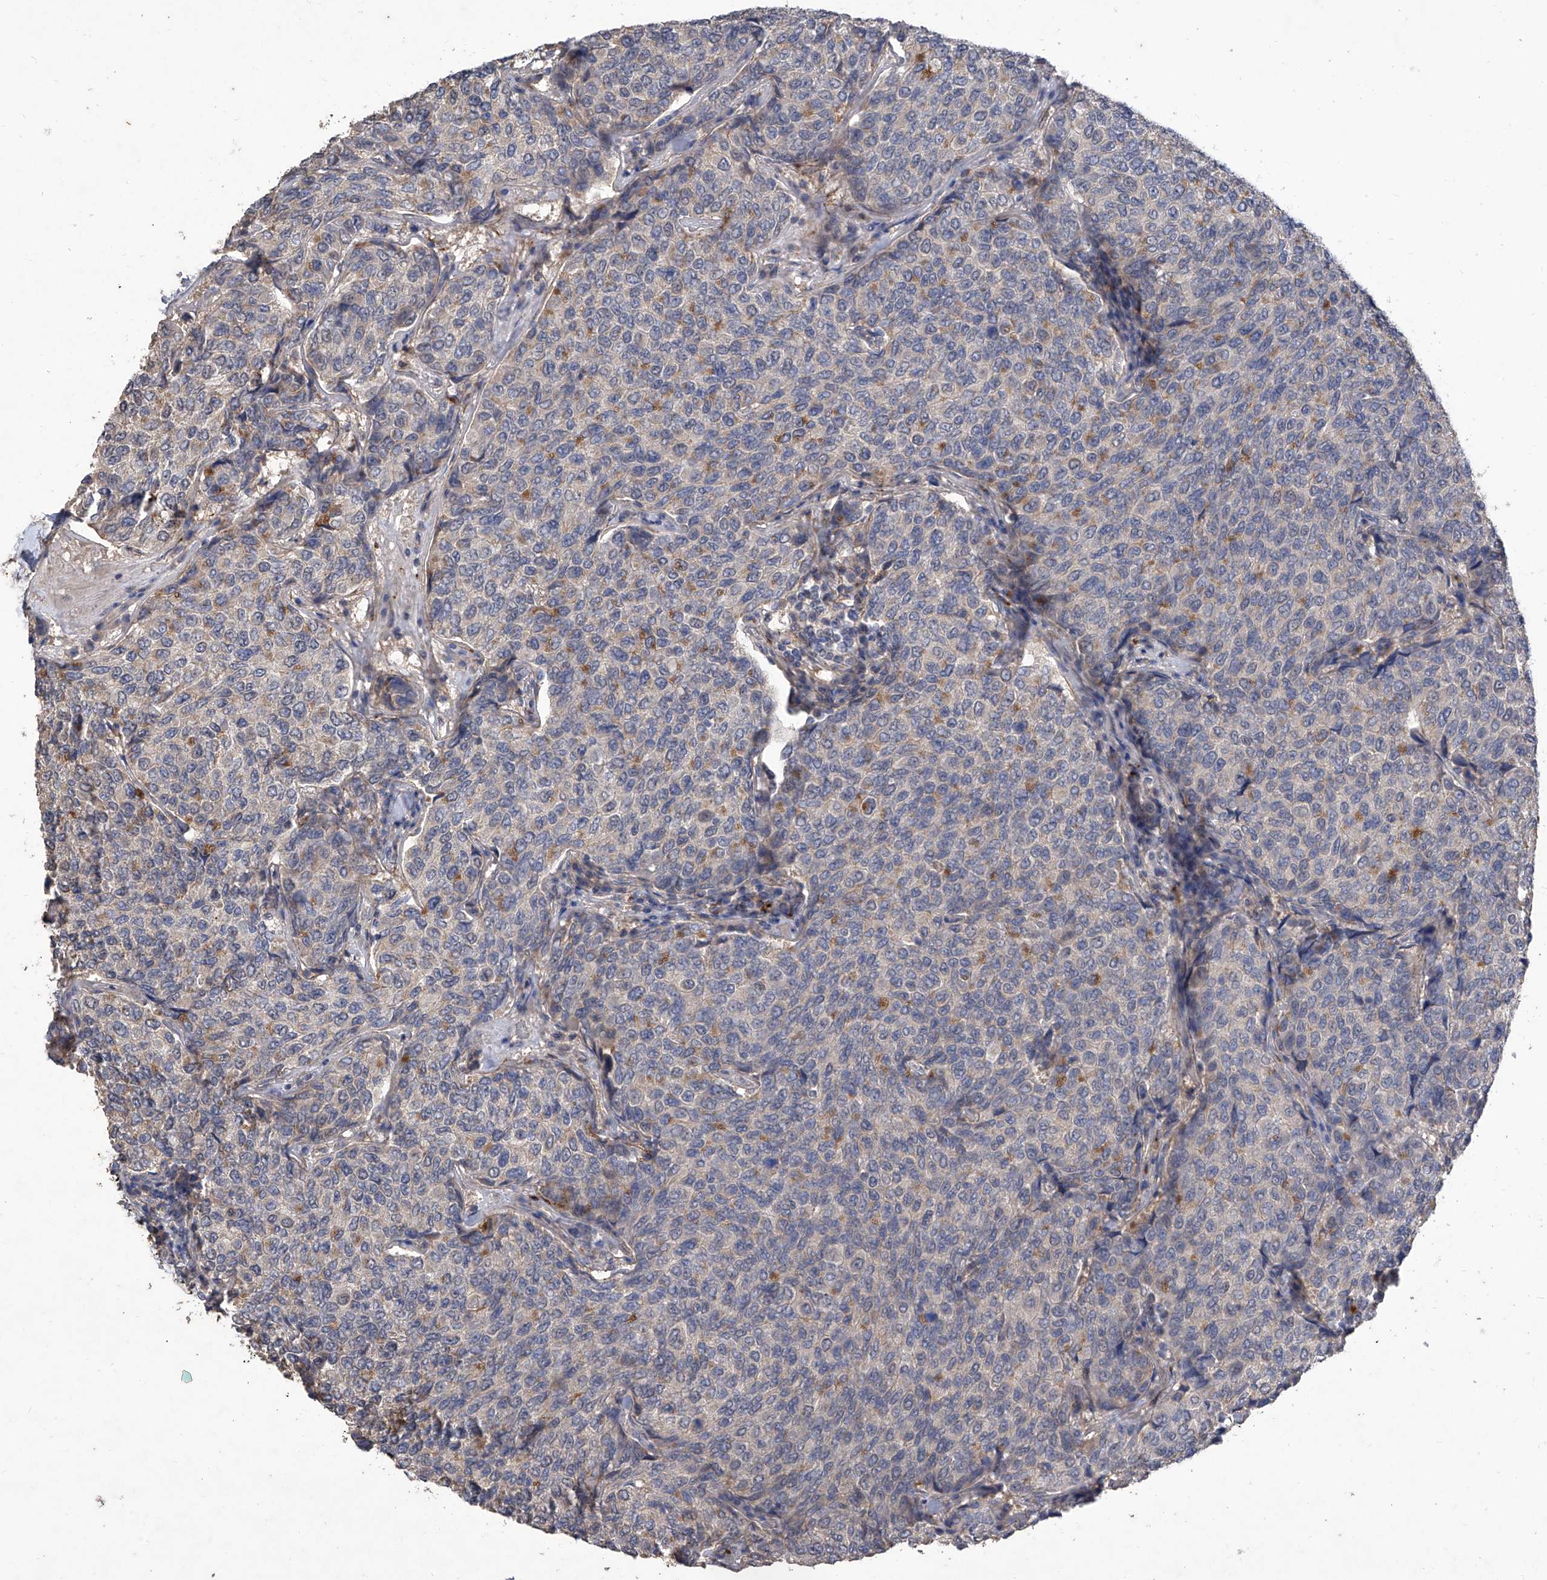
{"staining": {"intensity": "negative", "quantity": "none", "location": "none"}, "tissue": "breast cancer", "cell_type": "Tumor cells", "image_type": "cancer", "snomed": [{"axis": "morphology", "description": "Duct carcinoma"}, {"axis": "topography", "description": "Breast"}], "caption": "Photomicrograph shows no protein expression in tumor cells of breast cancer tissue.", "gene": "TXNIP", "patient": {"sex": "female", "age": 55}}